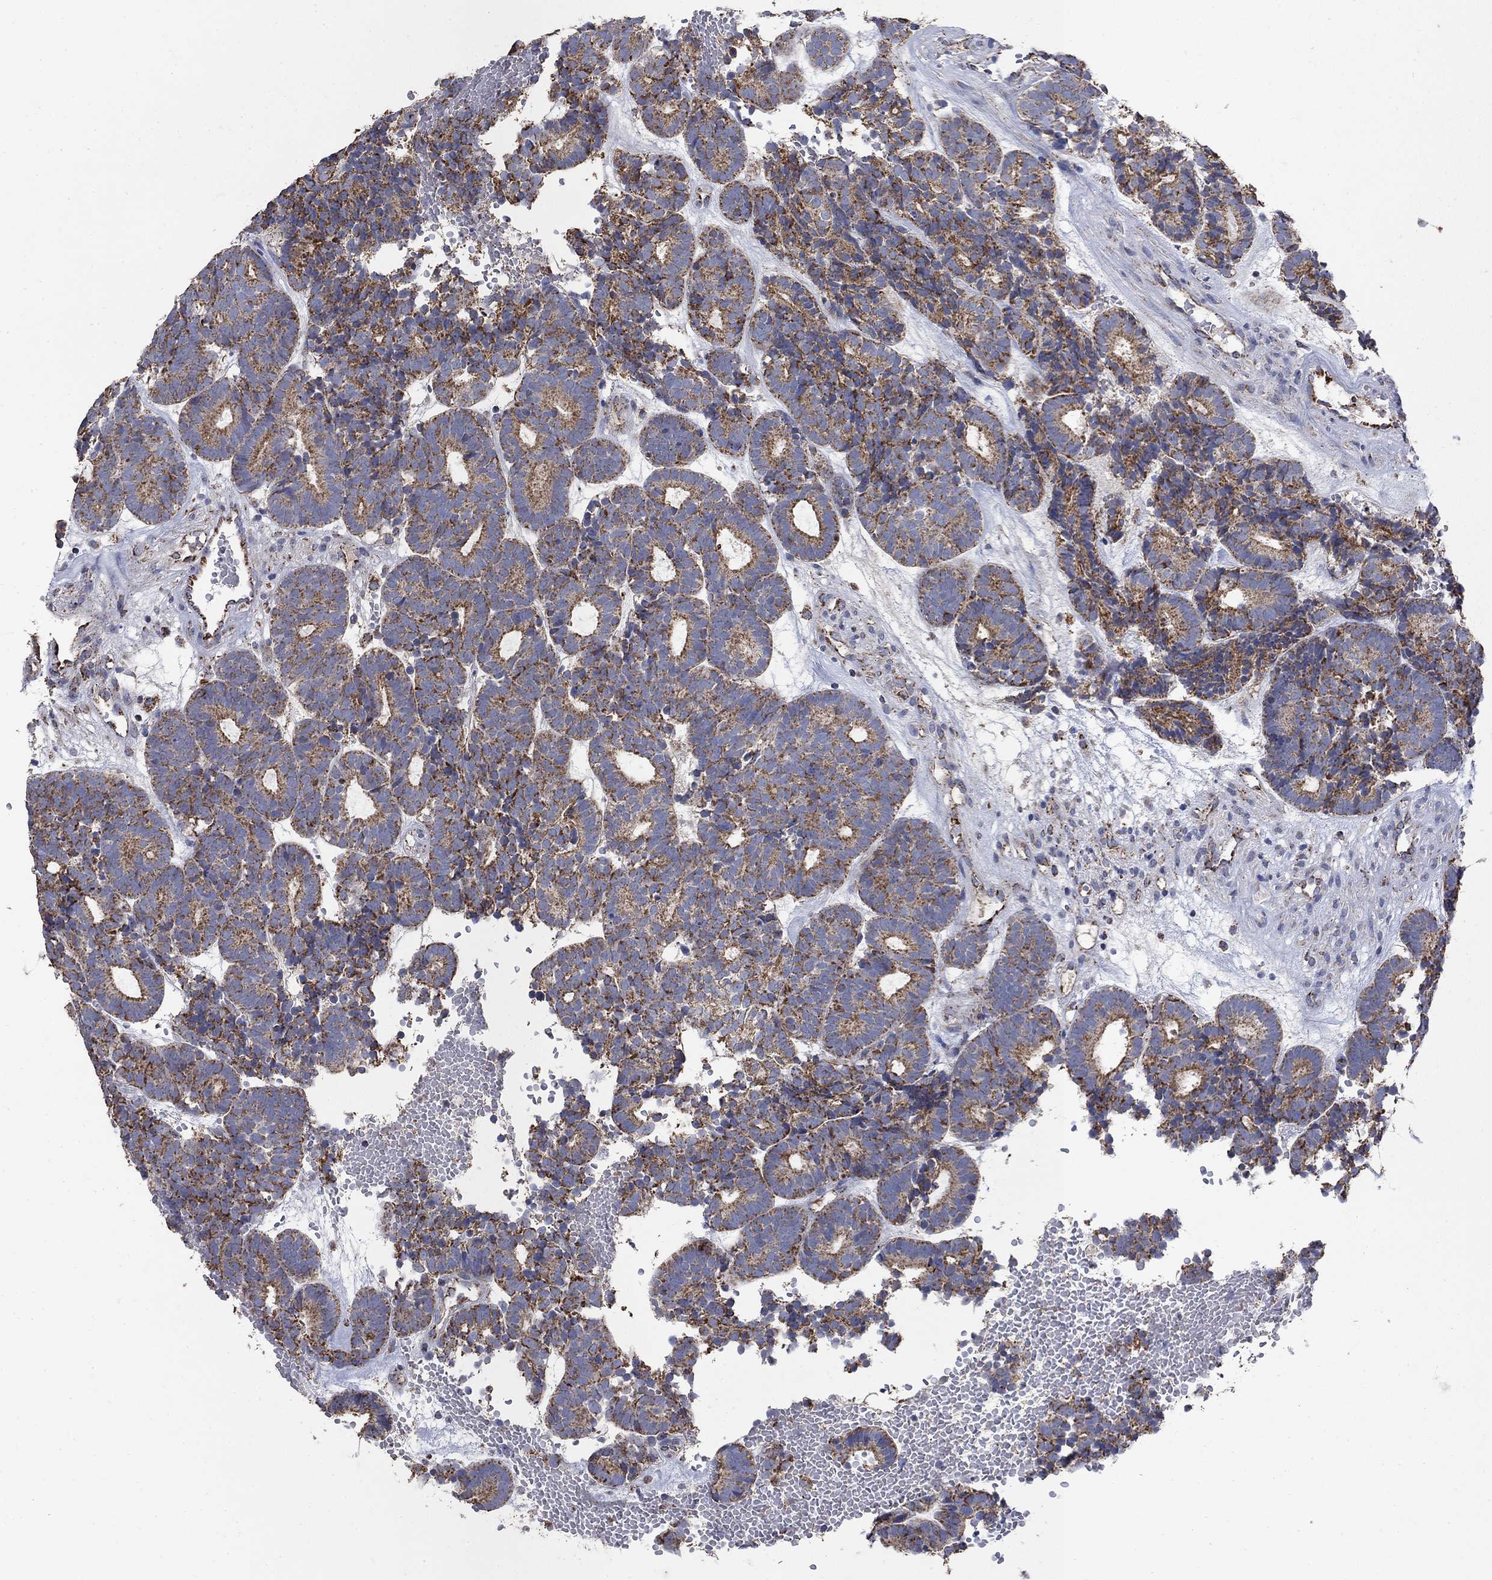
{"staining": {"intensity": "strong", "quantity": "25%-75%", "location": "cytoplasmic/membranous"}, "tissue": "head and neck cancer", "cell_type": "Tumor cells", "image_type": "cancer", "snomed": [{"axis": "morphology", "description": "Adenocarcinoma, NOS"}, {"axis": "topography", "description": "Head-Neck"}], "caption": "A micrograph of adenocarcinoma (head and neck) stained for a protein demonstrates strong cytoplasmic/membranous brown staining in tumor cells.", "gene": "PNPLA2", "patient": {"sex": "female", "age": 81}}